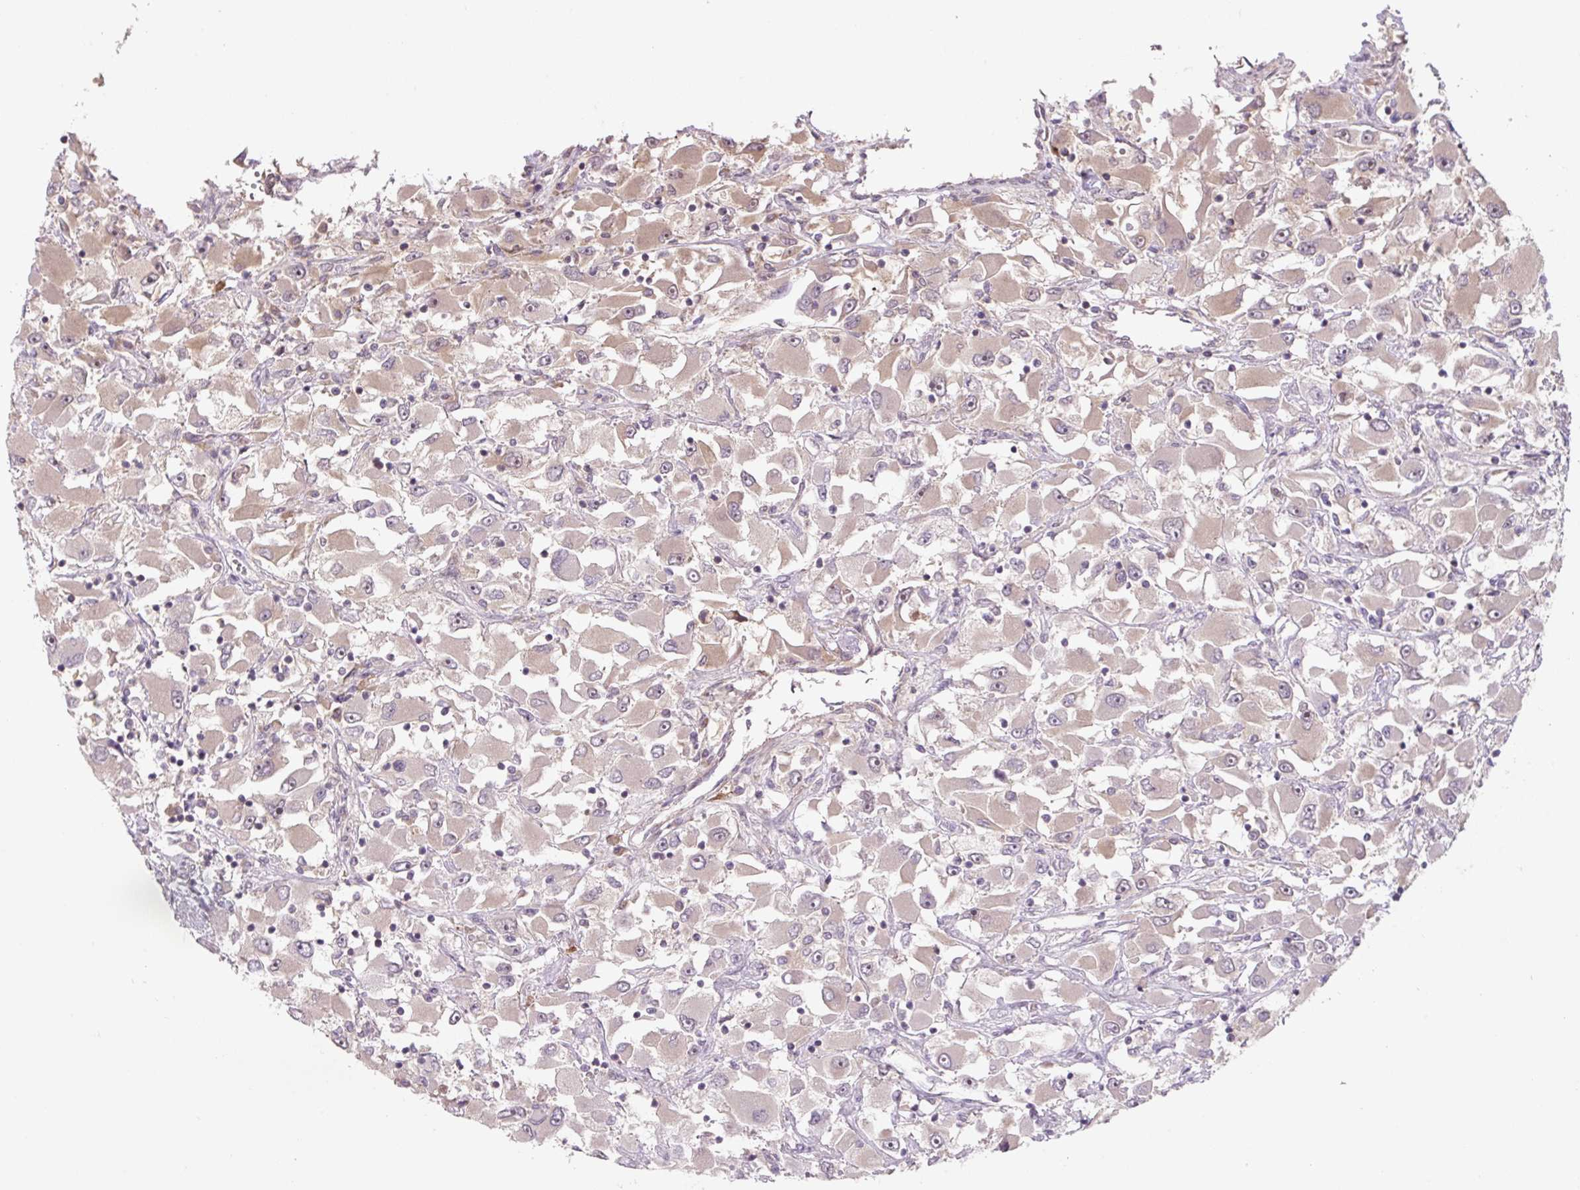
{"staining": {"intensity": "weak", "quantity": "<25%", "location": "cytoplasmic/membranous"}, "tissue": "renal cancer", "cell_type": "Tumor cells", "image_type": "cancer", "snomed": [{"axis": "morphology", "description": "Adenocarcinoma, NOS"}, {"axis": "topography", "description": "Kidney"}], "caption": "Tumor cells are negative for protein expression in human adenocarcinoma (renal). (DAB immunohistochemistry visualized using brightfield microscopy, high magnification).", "gene": "C2orf73", "patient": {"sex": "female", "age": 52}}